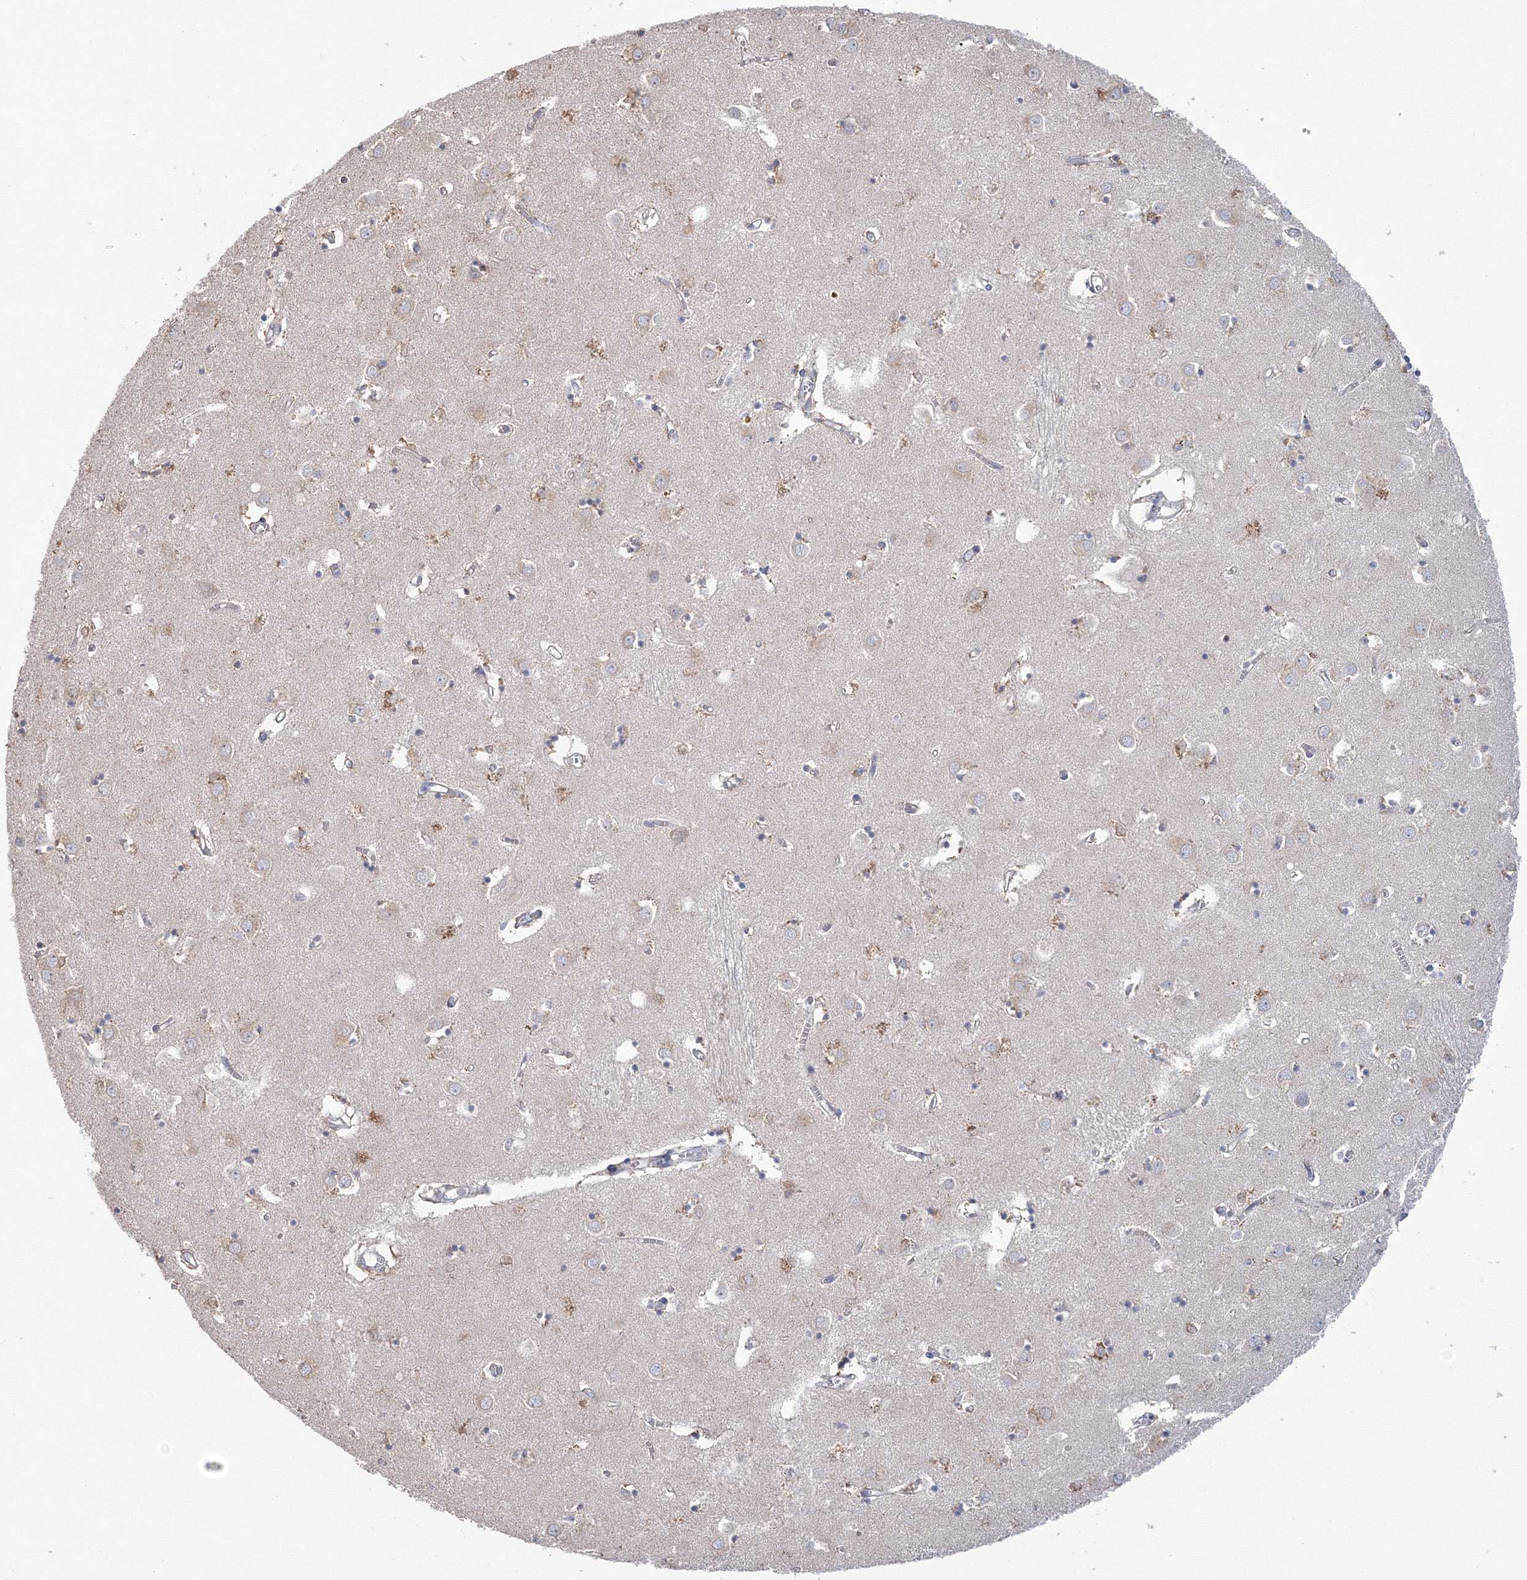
{"staining": {"intensity": "moderate", "quantity": "<25%", "location": "cytoplasmic/membranous"}, "tissue": "caudate", "cell_type": "Glial cells", "image_type": "normal", "snomed": [{"axis": "morphology", "description": "Normal tissue, NOS"}, {"axis": "topography", "description": "Lateral ventricle wall"}], "caption": "Immunohistochemistry (IHC) of unremarkable caudate demonstrates low levels of moderate cytoplasmic/membranous positivity in about <25% of glial cells.", "gene": "DHRS12", "patient": {"sex": "male", "age": 70}}